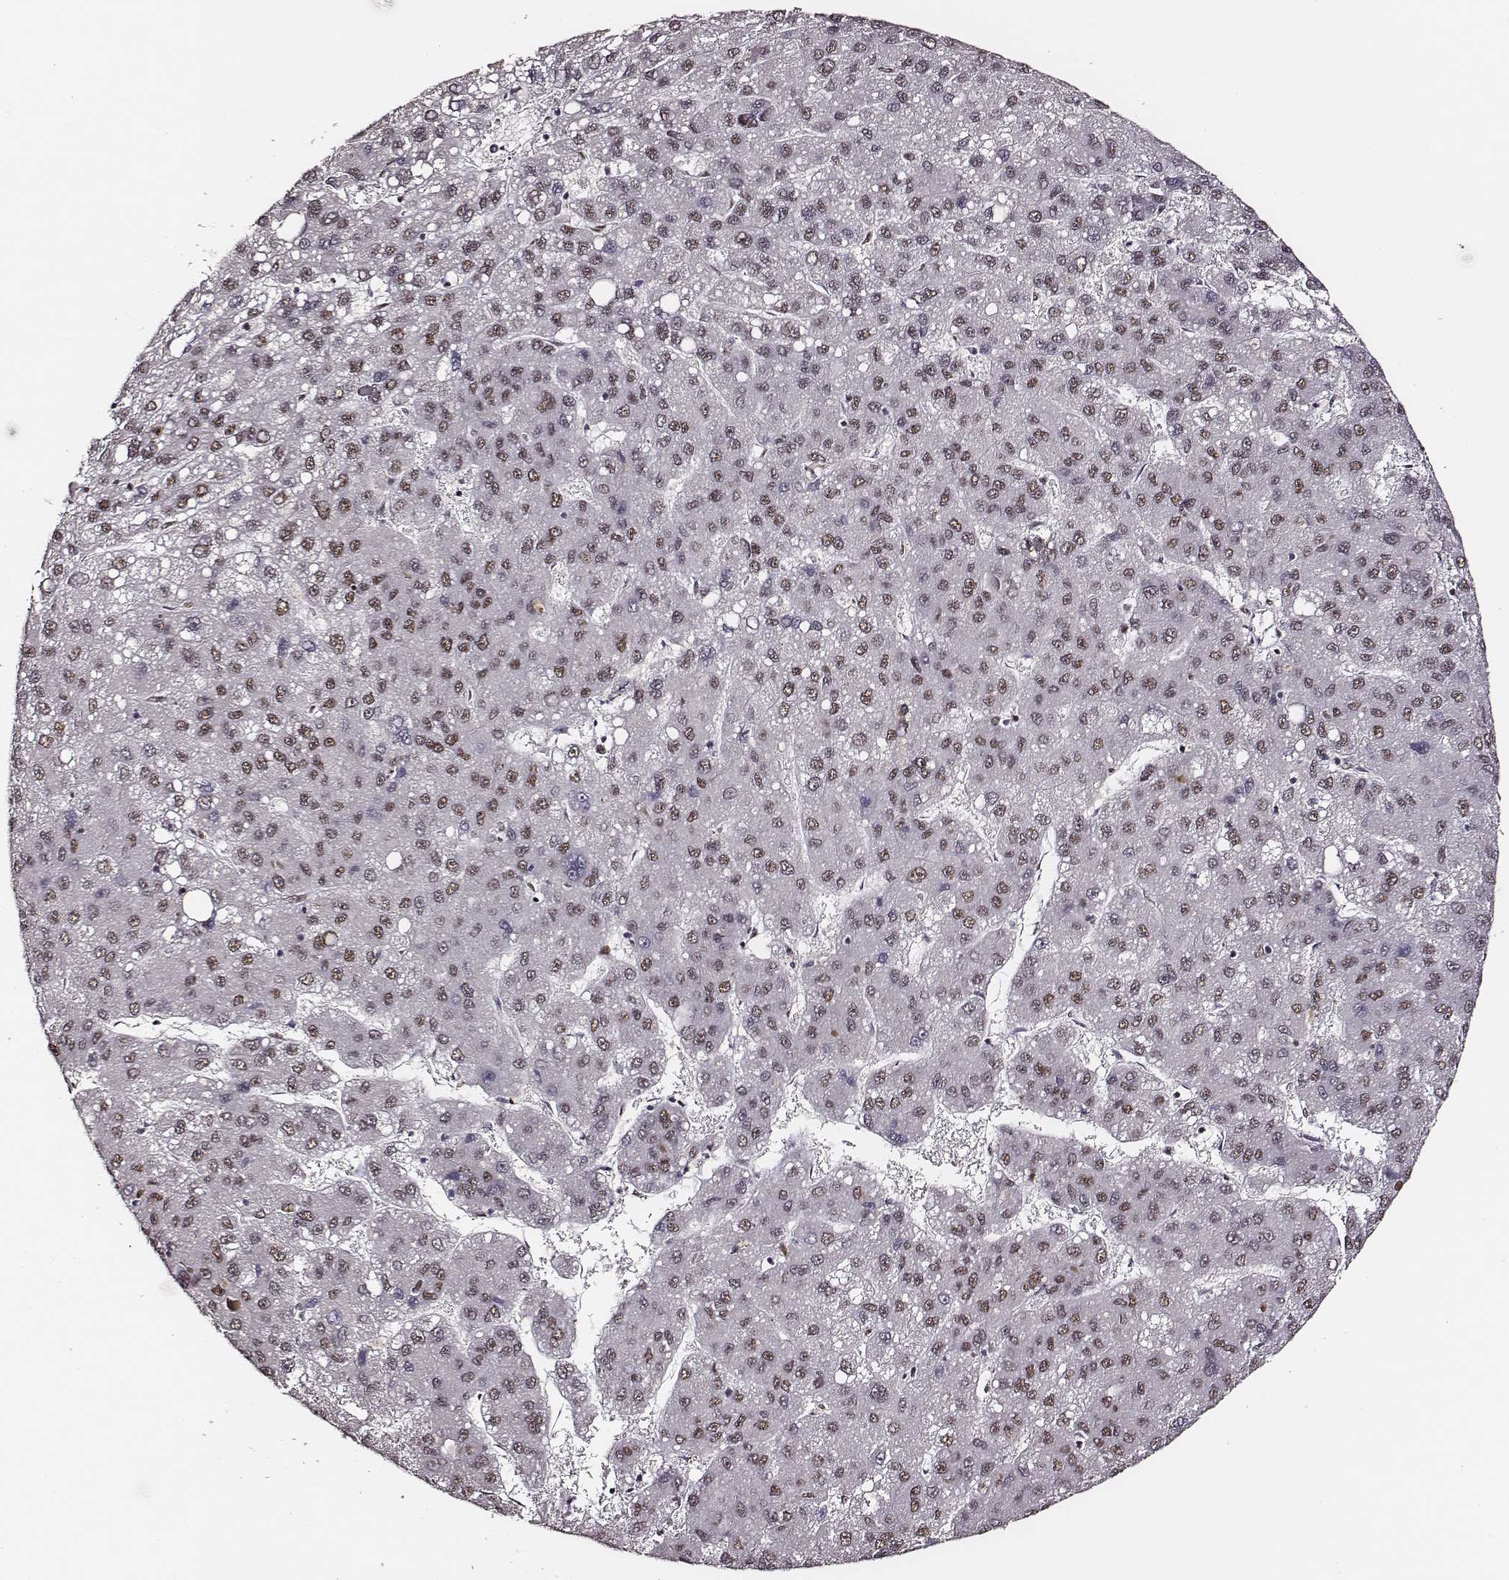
{"staining": {"intensity": "weak", "quantity": "25%-75%", "location": "nuclear"}, "tissue": "liver cancer", "cell_type": "Tumor cells", "image_type": "cancer", "snomed": [{"axis": "morphology", "description": "Carcinoma, Hepatocellular, NOS"}, {"axis": "topography", "description": "Liver"}], "caption": "High-magnification brightfield microscopy of liver hepatocellular carcinoma stained with DAB (brown) and counterstained with hematoxylin (blue). tumor cells exhibit weak nuclear positivity is present in about25%-75% of cells.", "gene": "PPARA", "patient": {"sex": "female", "age": 82}}